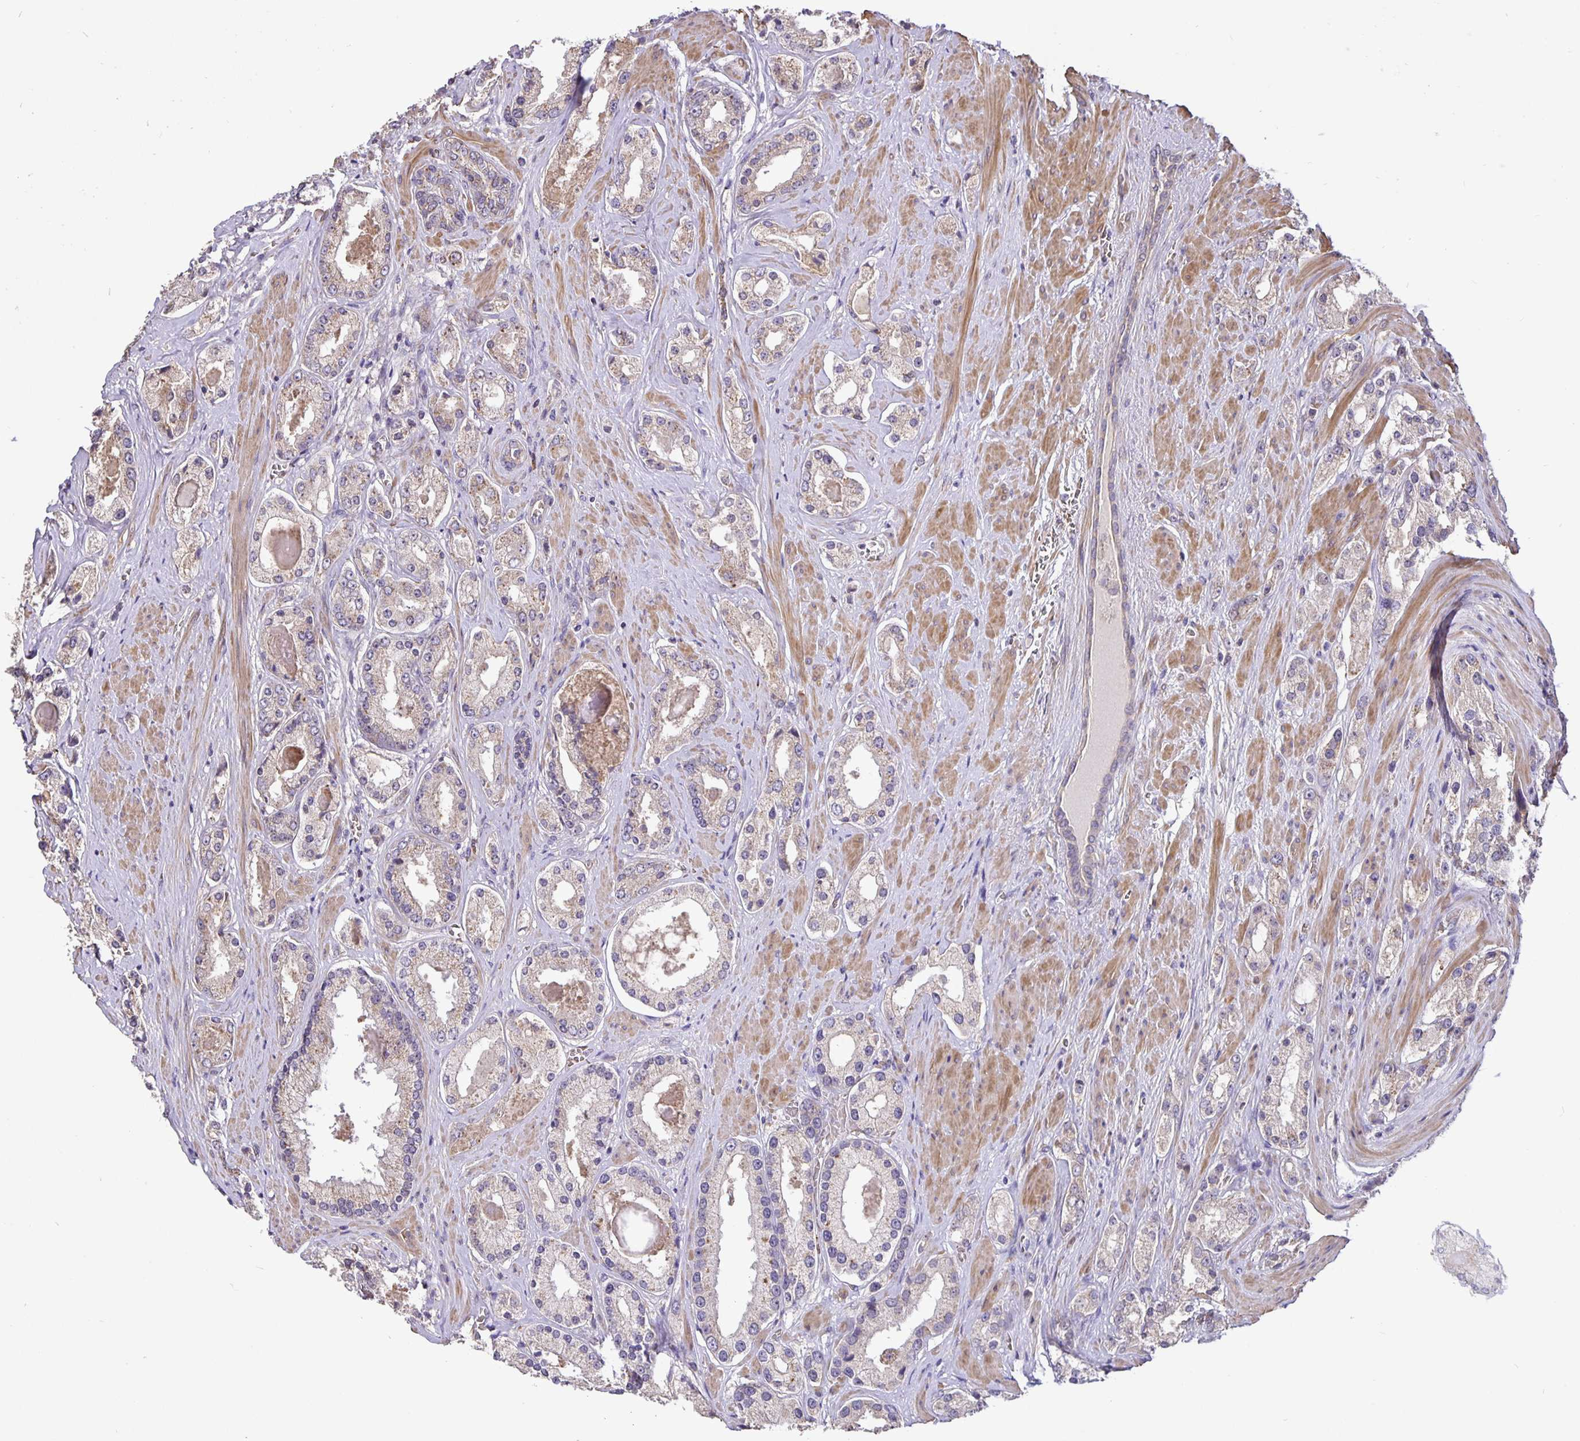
{"staining": {"intensity": "weak", "quantity": "<25%", "location": "cytoplasmic/membranous"}, "tissue": "prostate cancer", "cell_type": "Tumor cells", "image_type": "cancer", "snomed": [{"axis": "morphology", "description": "Adenocarcinoma, High grade"}, {"axis": "topography", "description": "Prostate"}], "caption": "This micrograph is of high-grade adenocarcinoma (prostate) stained with immunohistochemistry to label a protein in brown with the nuclei are counter-stained blue. There is no staining in tumor cells.", "gene": "TMEM71", "patient": {"sex": "male", "age": 67}}